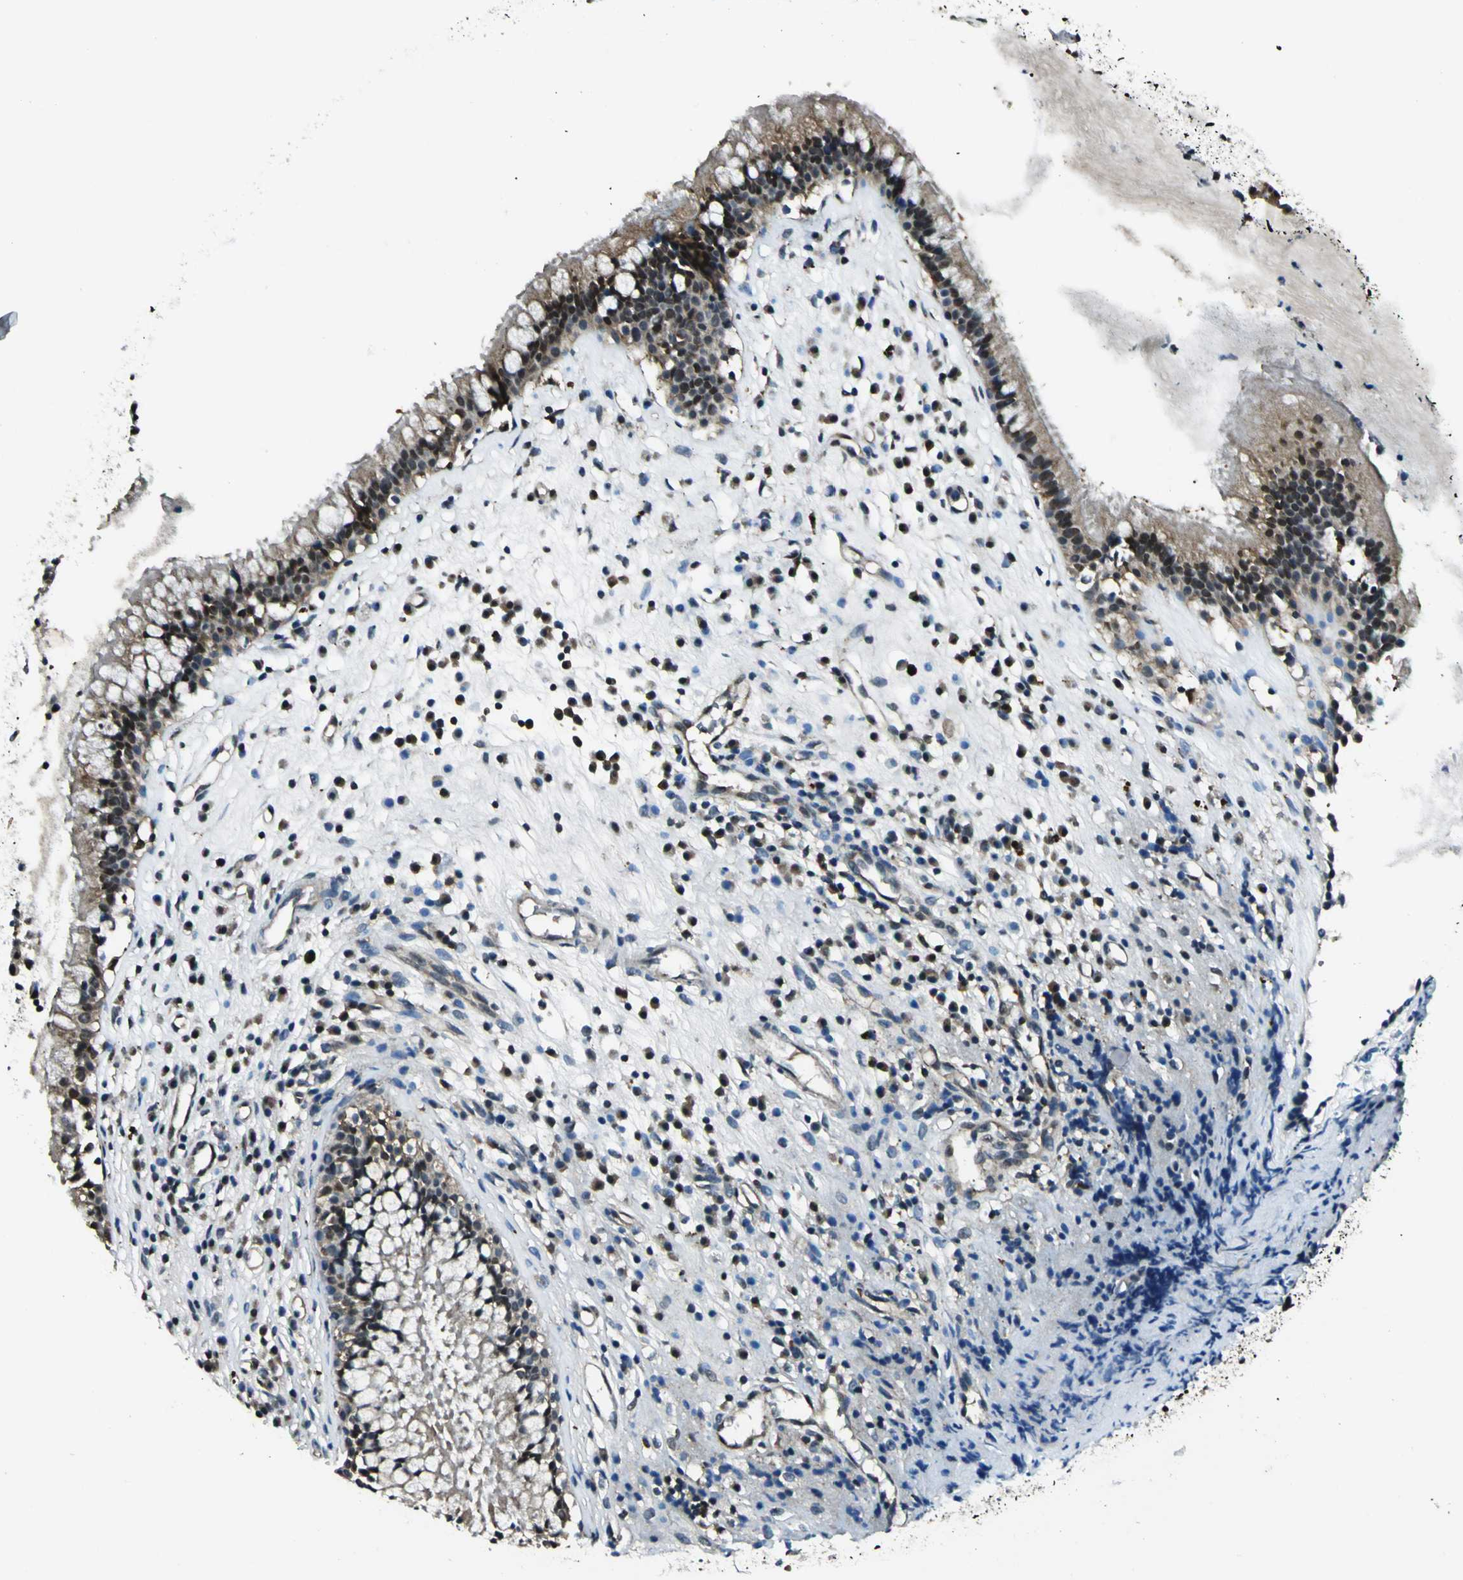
{"staining": {"intensity": "moderate", "quantity": ">75%", "location": "cytoplasmic/membranous,nuclear"}, "tissue": "nasopharynx", "cell_type": "Respiratory epithelial cells", "image_type": "normal", "snomed": [{"axis": "morphology", "description": "Normal tissue, NOS"}, {"axis": "topography", "description": "Nasopharynx"}], "caption": "Brown immunohistochemical staining in benign human nasopharynx demonstrates moderate cytoplasmic/membranous,nuclear expression in approximately >75% of respiratory epithelial cells.", "gene": "PPP1R13L", "patient": {"sex": "male", "age": 21}}